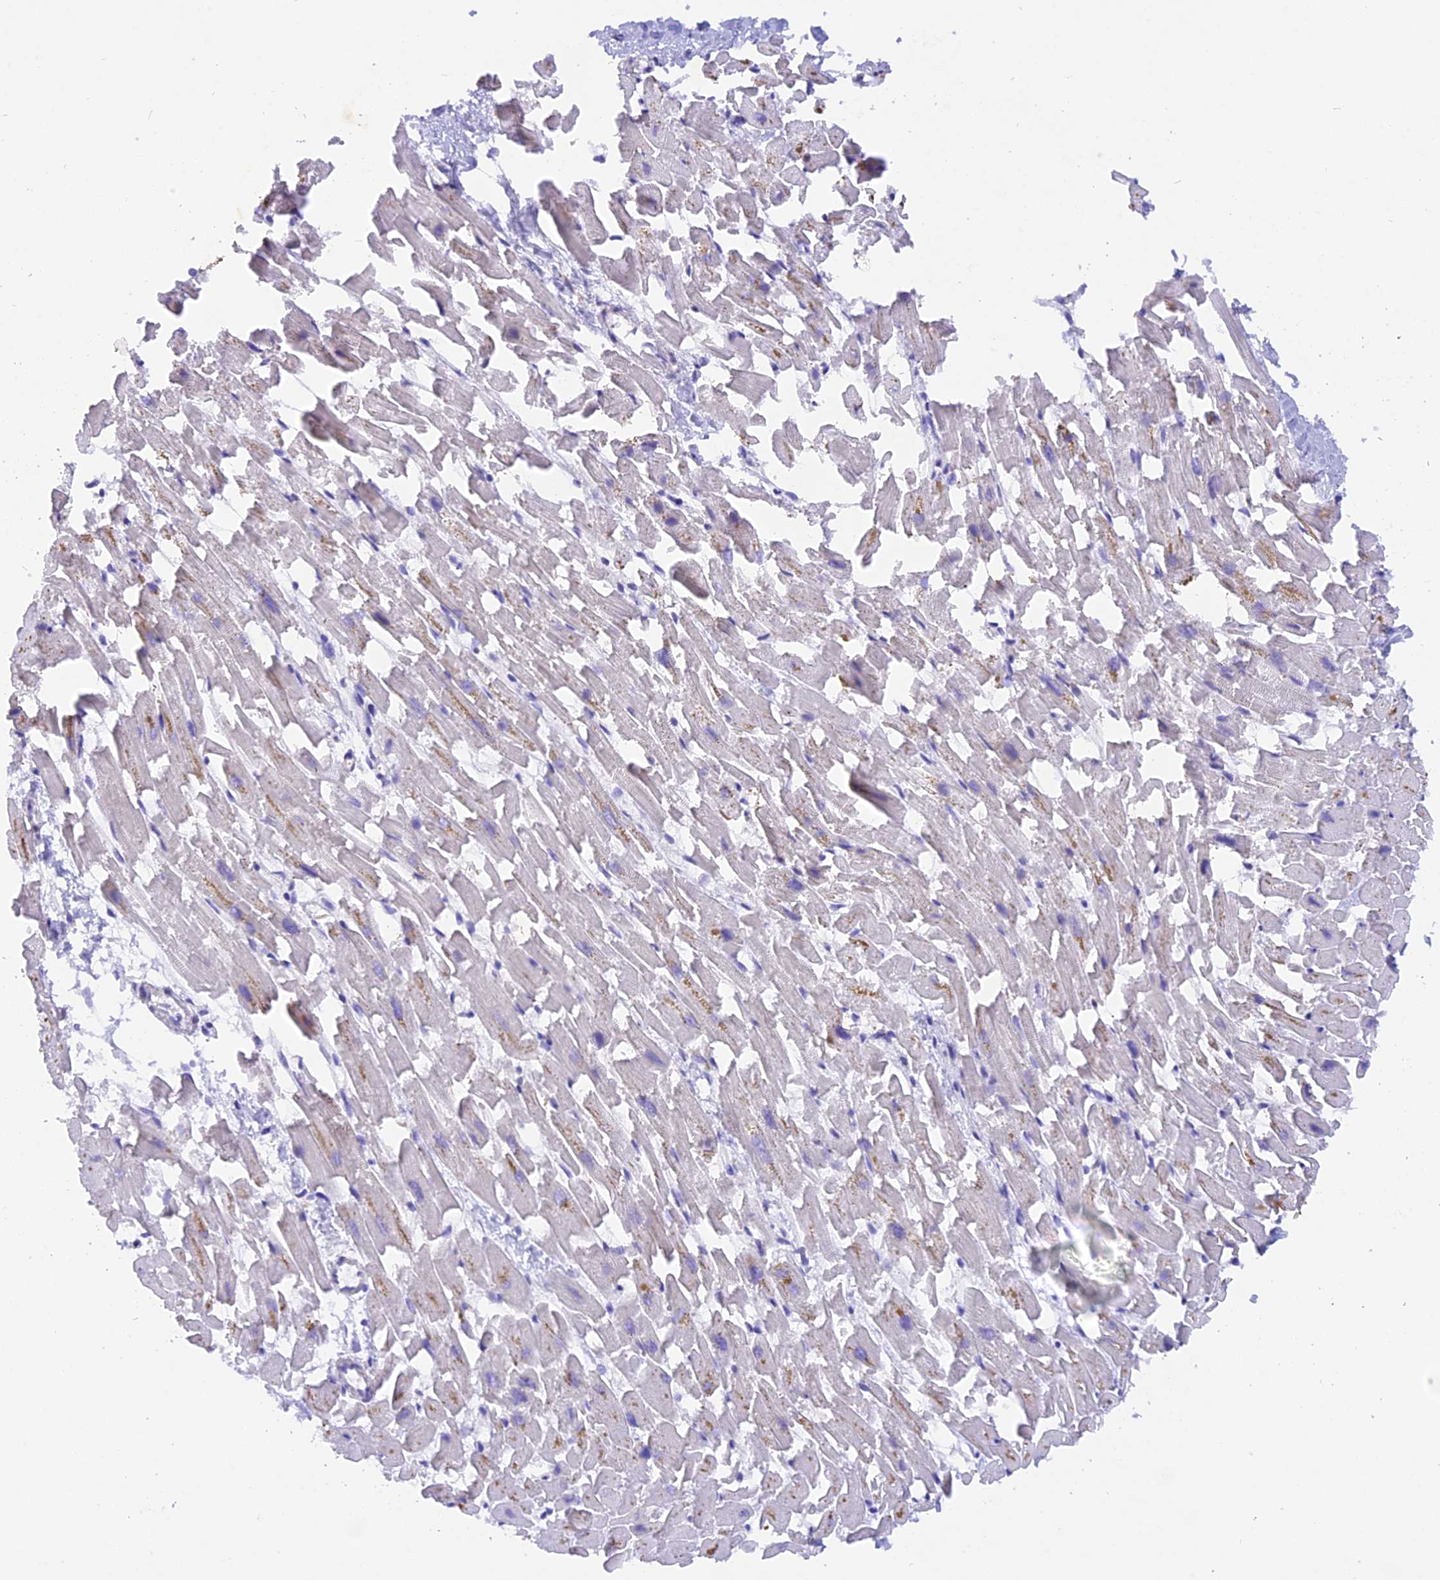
{"staining": {"intensity": "negative", "quantity": "none", "location": "none"}, "tissue": "heart muscle", "cell_type": "Cardiomyocytes", "image_type": "normal", "snomed": [{"axis": "morphology", "description": "Normal tissue, NOS"}, {"axis": "topography", "description": "Heart"}], "caption": "A high-resolution micrograph shows IHC staining of normal heart muscle, which shows no significant positivity in cardiomyocytes. Brightfield microscopy of immunohistochemistry stained with DAB (brown) and hematoxylin (blue), captured at high magnification.", "gene": "PKIA", "patient": {"sex": "female", "age": 64}}